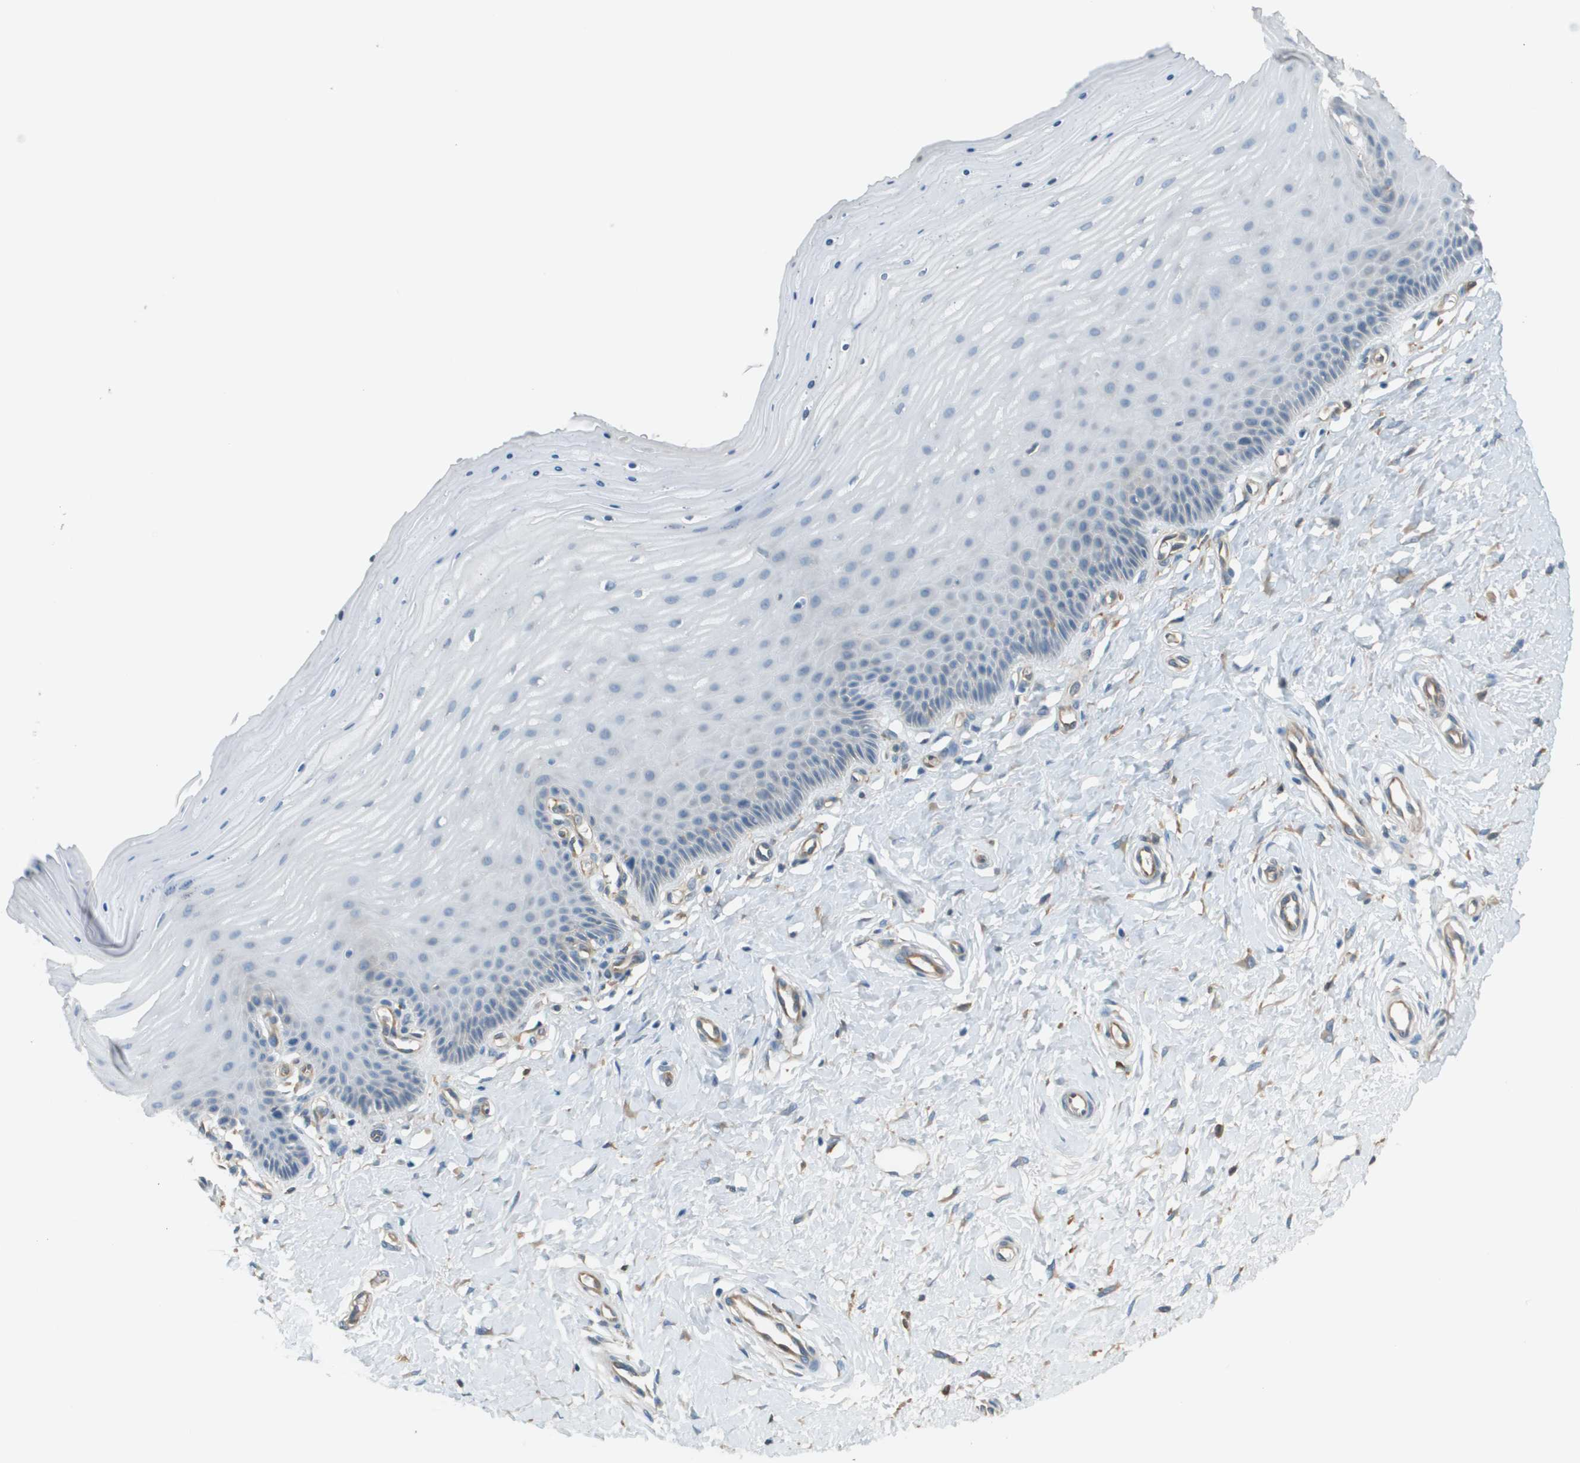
{"staining": {"intensity": "negative", "quantity": "none", "location": "none"}, "tissue": "cervix", "cell_type": "Squamous epithelial cells", "image_type": "normal", "snomed": [{"axis": "morphology", "description": "Normal tissue, NOS"}, {"axis": "topography", "description": "Cervix"}], "caption": "High magnification brightfield microscopy of normal cervix stained with DAB (brown) and counterstained with hematoxylin (blue): squamous epithelial cells show no significant positivity. (DAB immunohistochemistry (IHC) visualized using brightfield microscopy, high magnification).", "gene": "CORO1B", "patient": {"sex": "female", "age": 55}}